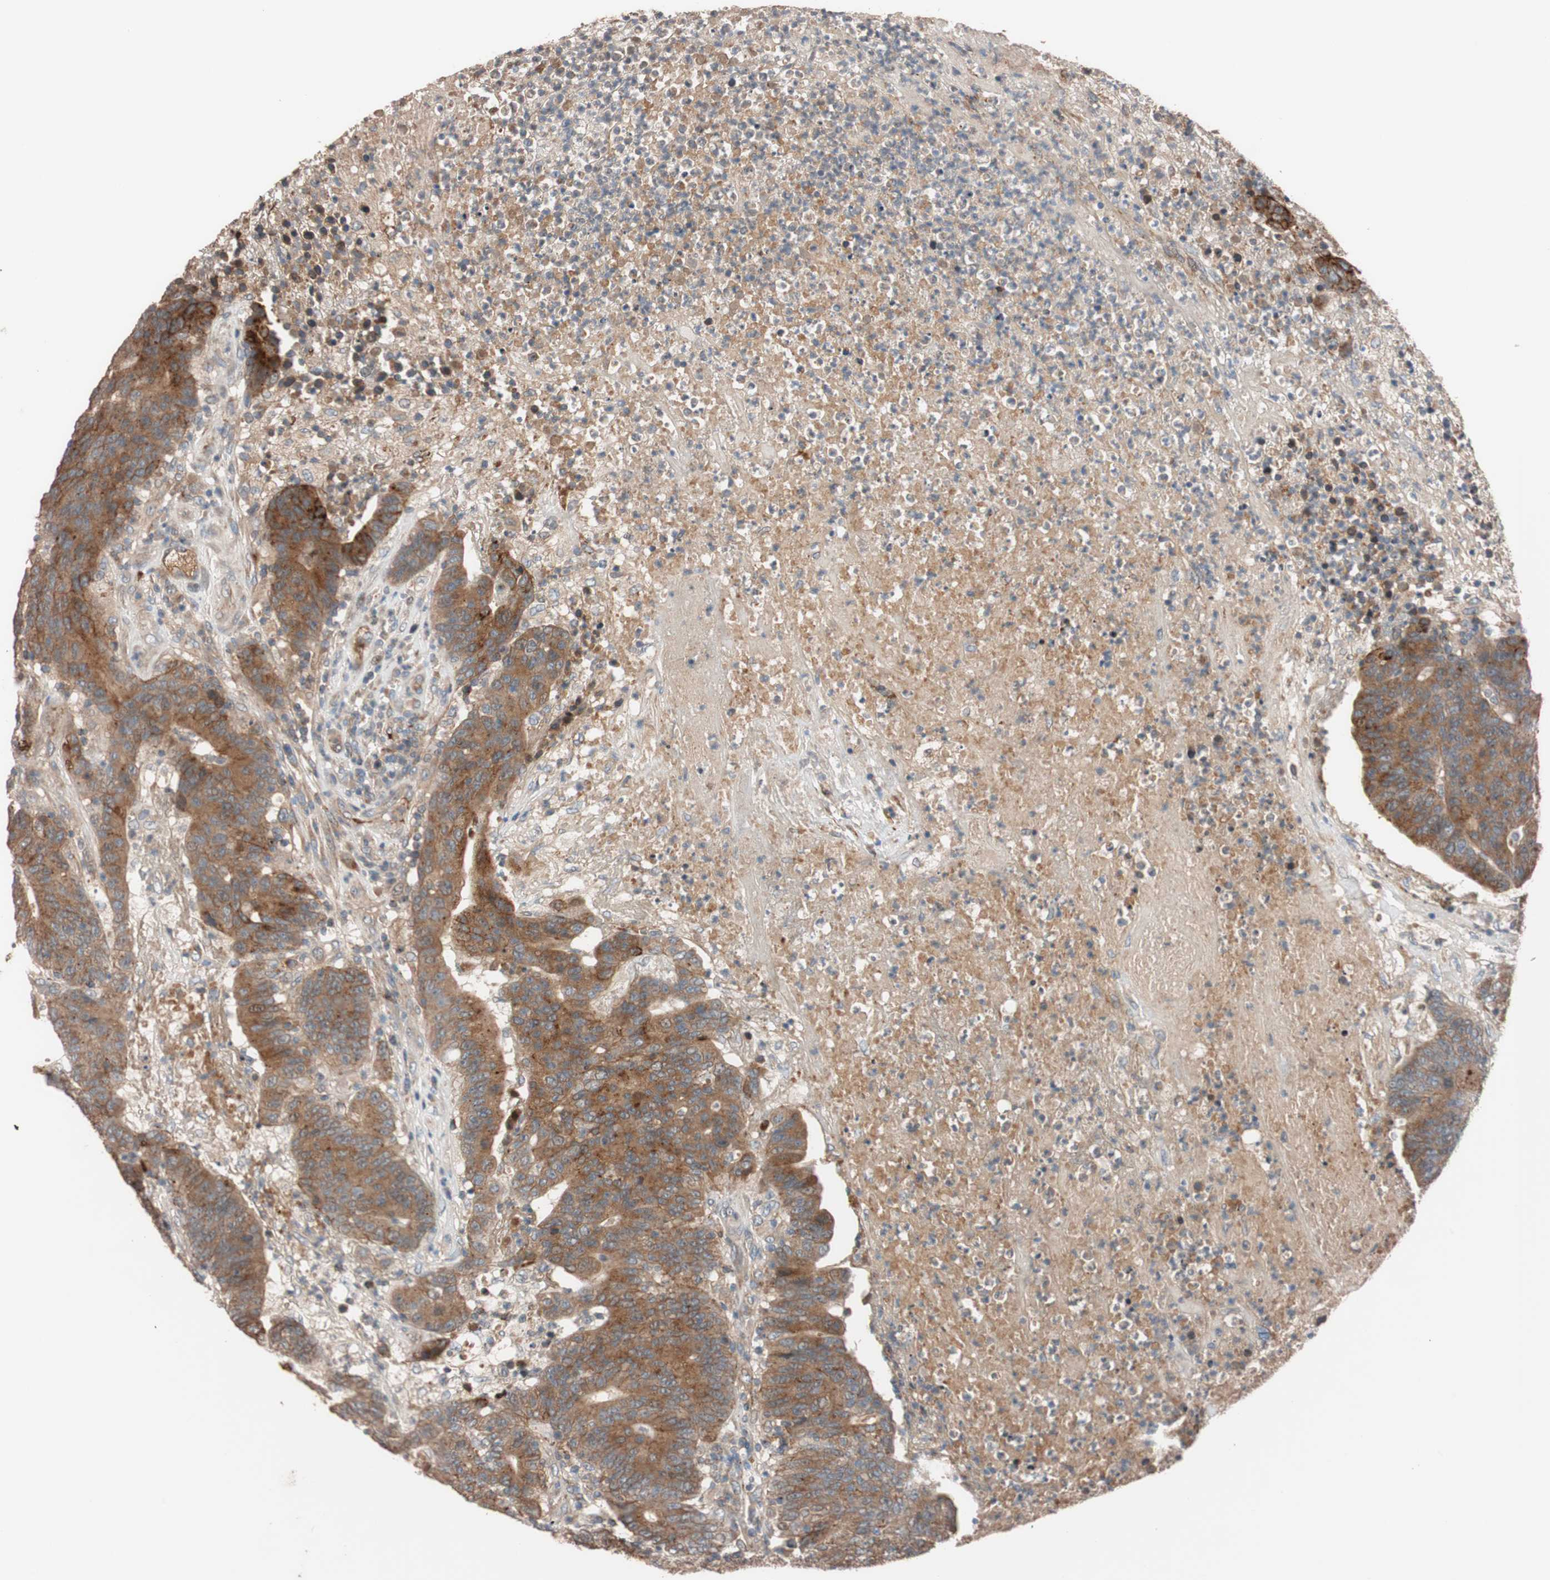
{"staining": {"intensity": "strong", "quantity": ">75%", "location": "cytoplasmic/membranous"}, "tissue": "colorectal cancer", "cell_type": "Tumor cells", "image_type": "cancer", "snomed": [{"axis": "morphology", "description": "Normal tissue, NOS"}, {"axis": "morphology", "description": "Adenocarcinoma, NOS"}, {"axis": "topography", "description": "Colon"}], "caption": "Colorectal cancer (adenocarcinoma) stained with a protein marker demonstrates strong staining in tumor cells.", "gene": "SDC4", "patient": {"sex": "female", "age": 75}}